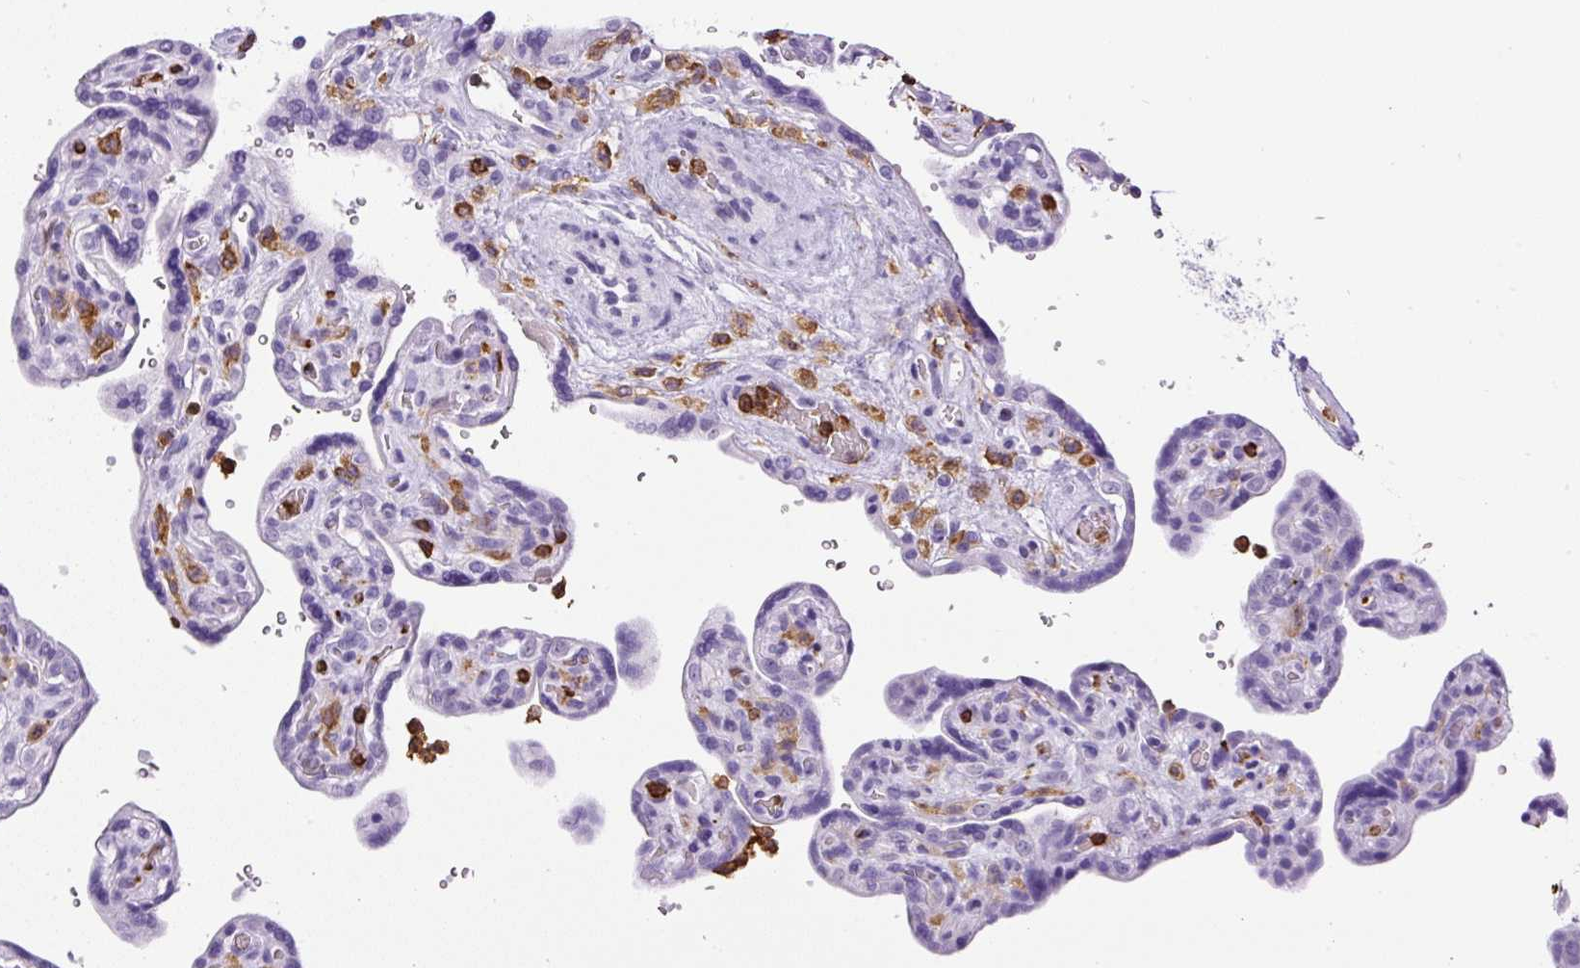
{"staining": {"intensity": "negative", "quantity": "none", "location": "none"}, "tissue": "placenta", "cell_type": "Decidual cells", "image_type": "normal", "snomed": [{"axis": "morphology", "description": "Normal tissue, NOS"}, {"axis": "topography", "description": "Placenta"}], "caption": "A high-resolution image shows immunohistochemistry (IHC) staining of unremarkable placenta, which demonstrates no significant positivity in decidual cells. (Immunohistochemistry (ihc), brightfield microscopy, high magnification).", "gene": "FAM228B", "patient": {"sex": "female", "age": 39}}